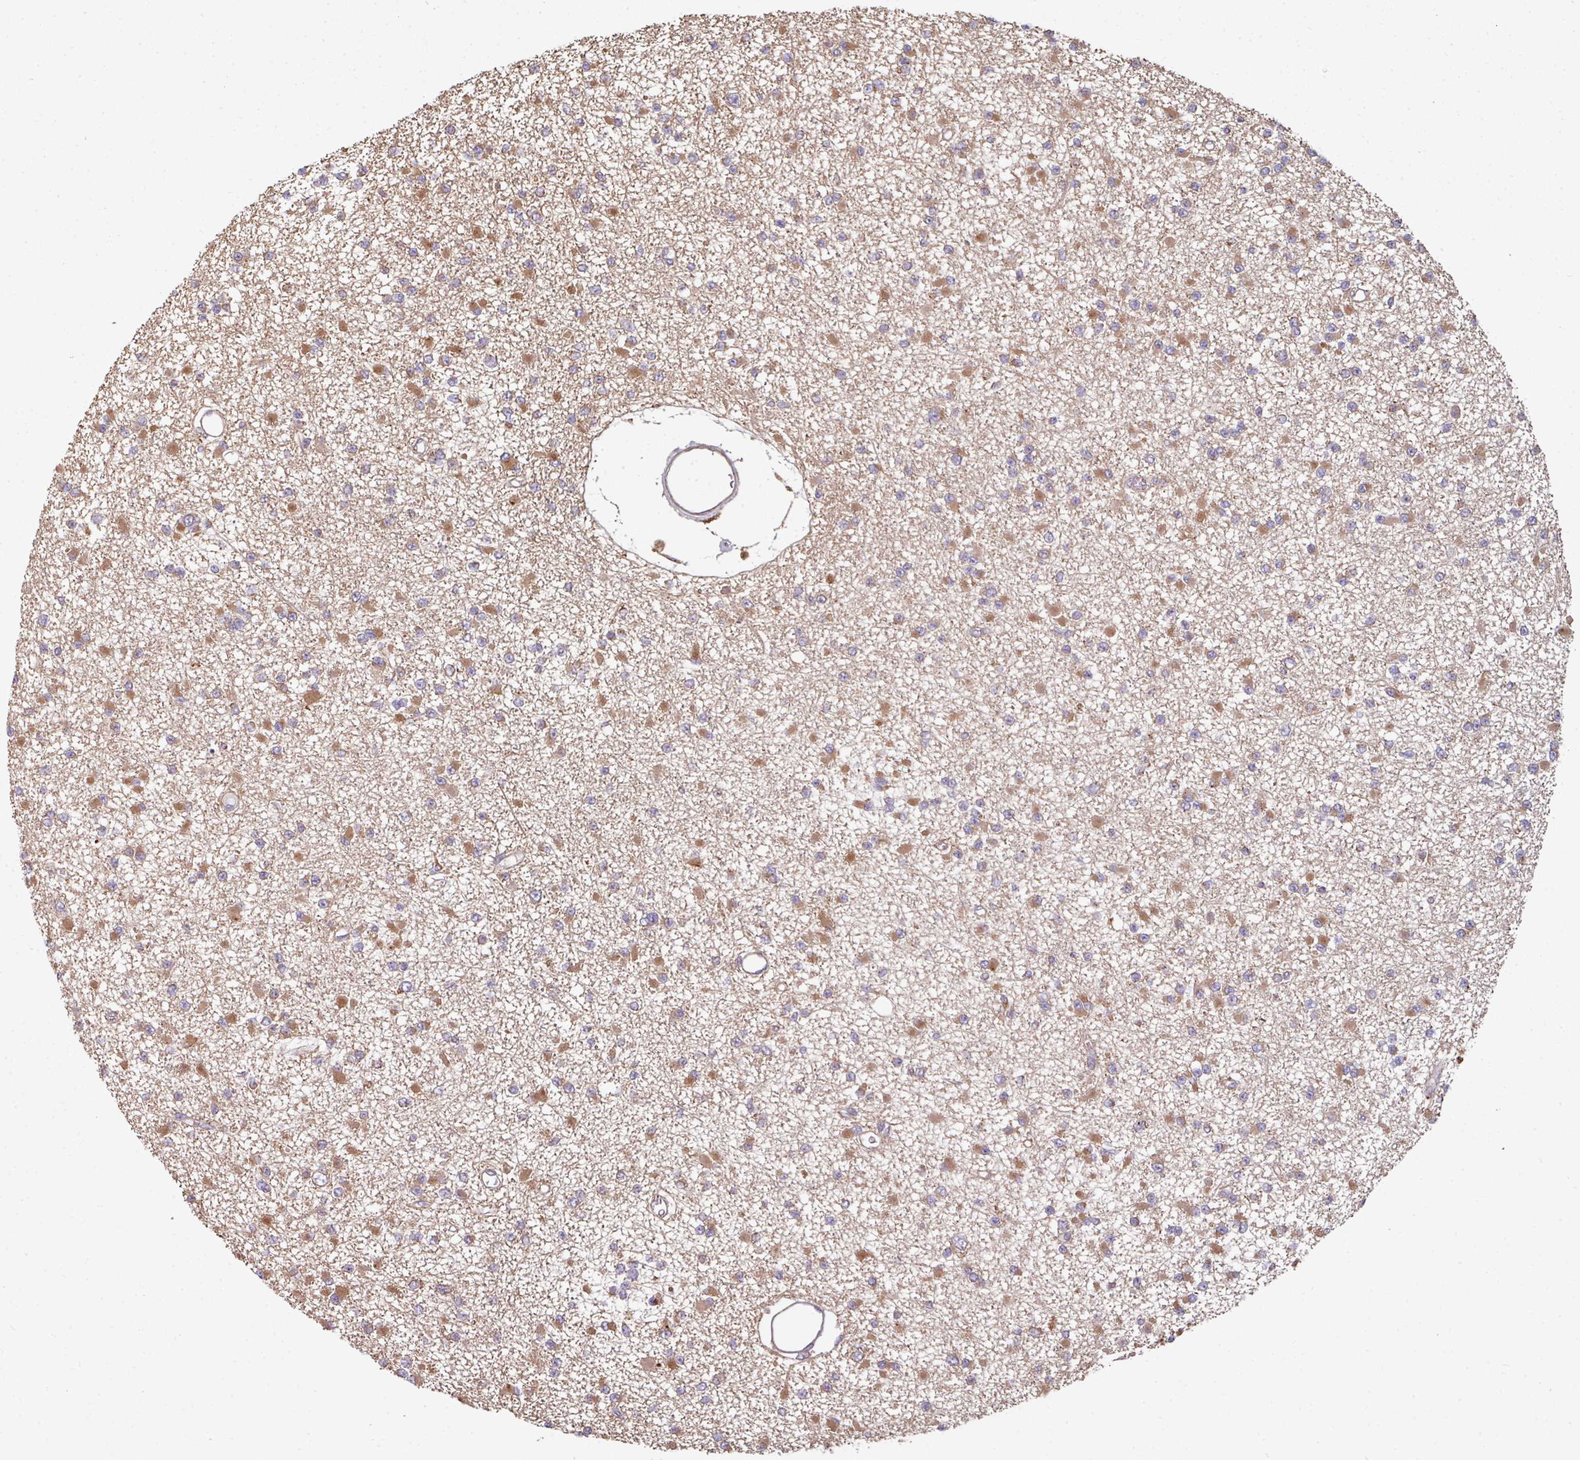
{"staining": {"intensity": "moderate", "quantity": ">75%", "location": "cytoplasmic/membranous"}, "tissue": "glioma", "cell_type": "Tumor cells", "image_type": "cancer", "snomed": [{"axis": "morphology", "description": "Glioma, malignant, Low grade"}, {"axis": "topography", "description": "Brain"}], "caption": "Immunohistochemical staining of glioma displays medium levels of moderate cytoplasmic/membranous expression in approximately >75% of tumor cells. (Brightfield microscopy of DAB IHC at high magnification).", "gene": "FAT4", "patient": {"sex": "female", "age": 22}}